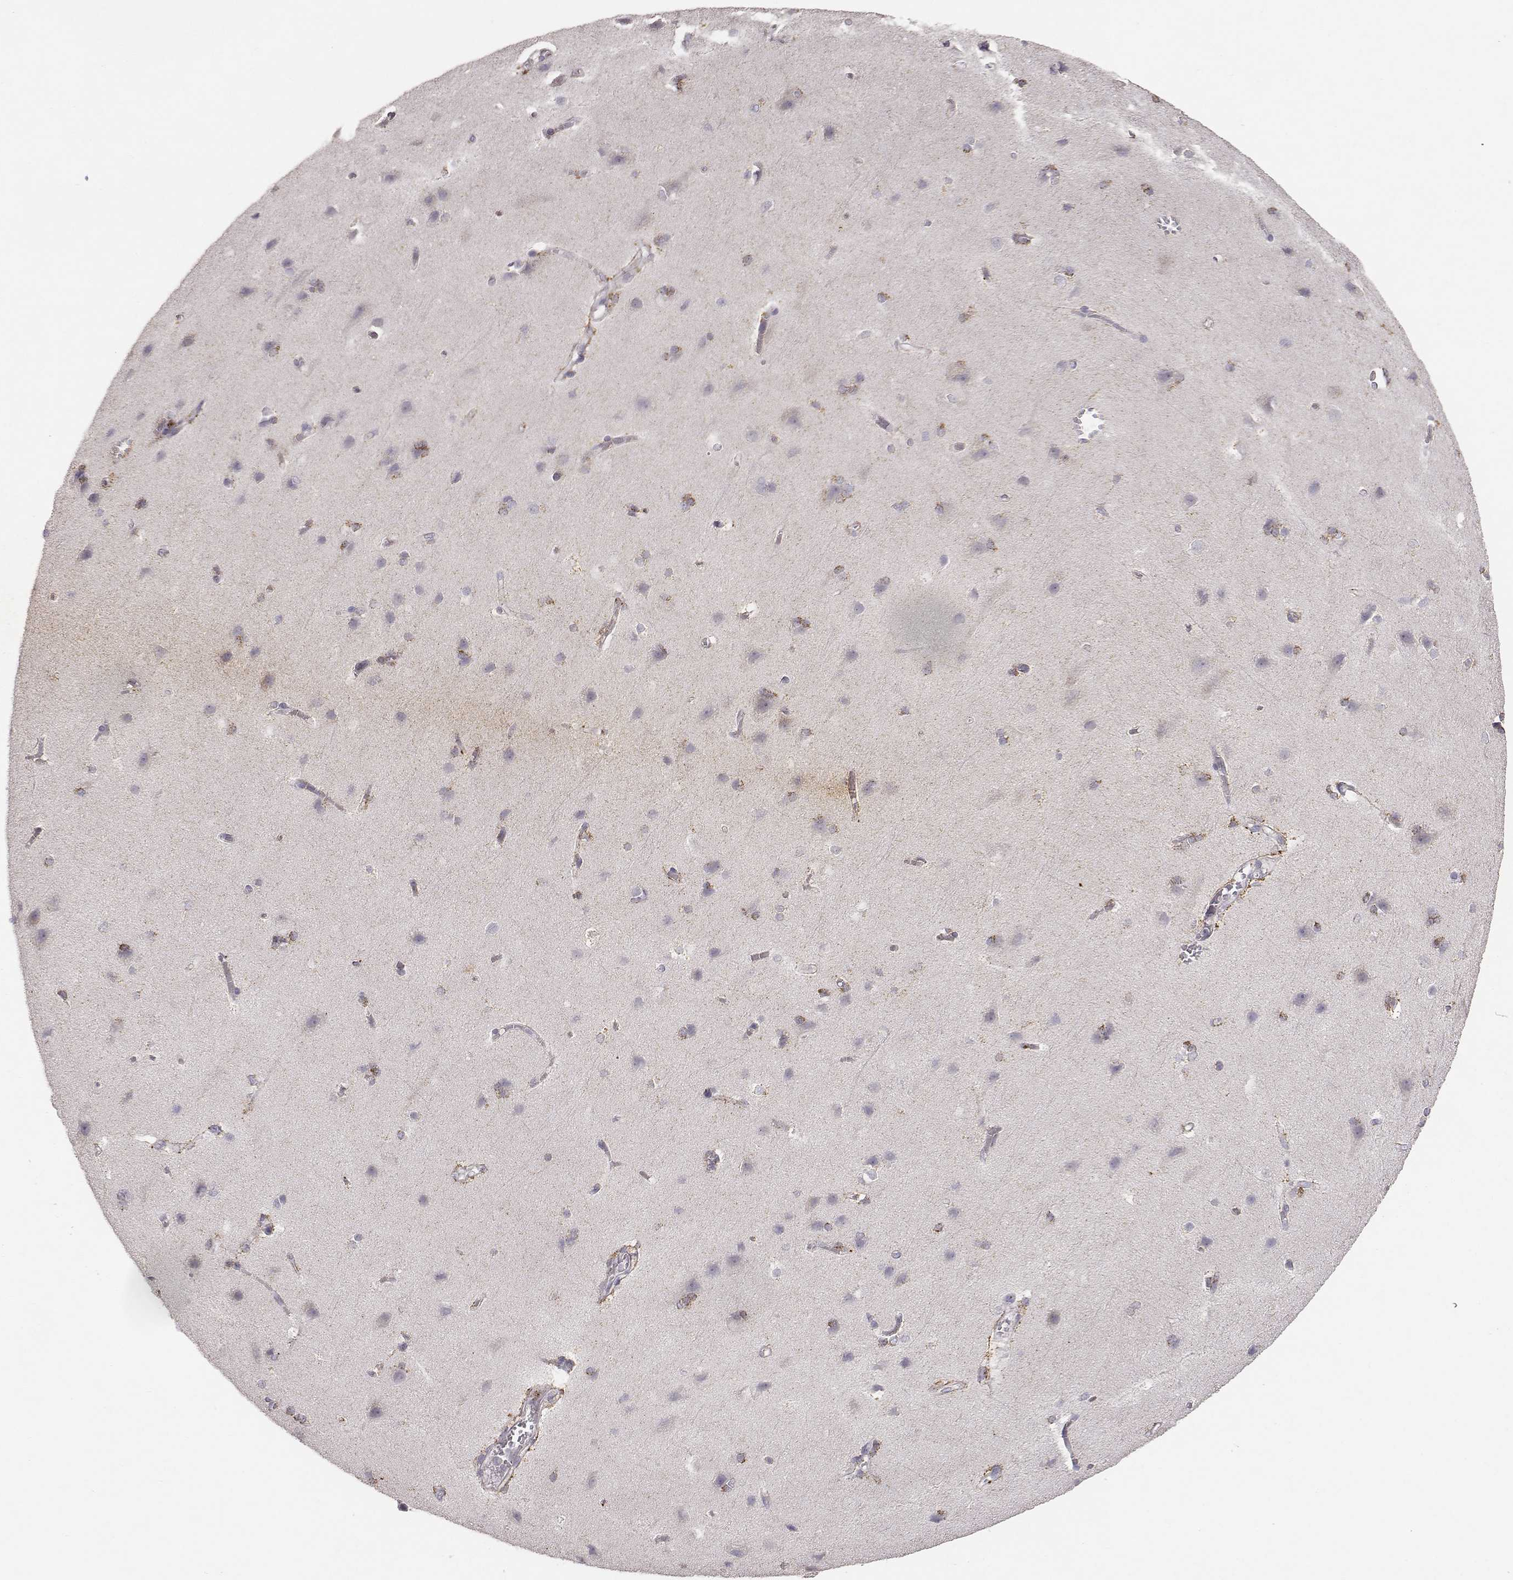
{"staining": {"intensity": "negative", "quantity": "none", "location": "none"}, "tissue": "cerebral cortex", "cell_type": "Endothelial cells", "image_type": "normal", "snomed": [{"axis": "morphology", "description": "Normal tissue, NOS"}, {"axis": "topography", "description": "Cerebral cortex"}], "caption": "Immunohistochemical staining of normal human cerebral cortex exhibits no significant positivity in endothelial cells. (Stains: DAB (3,3'-diaminobenzidine) immunohistochemistry with hematoxylin counter stain, Microscopy: brightfield microscopy at high magnification).", "gene": "ABCD3", "patient": {"sex": "male", "age": 37}}